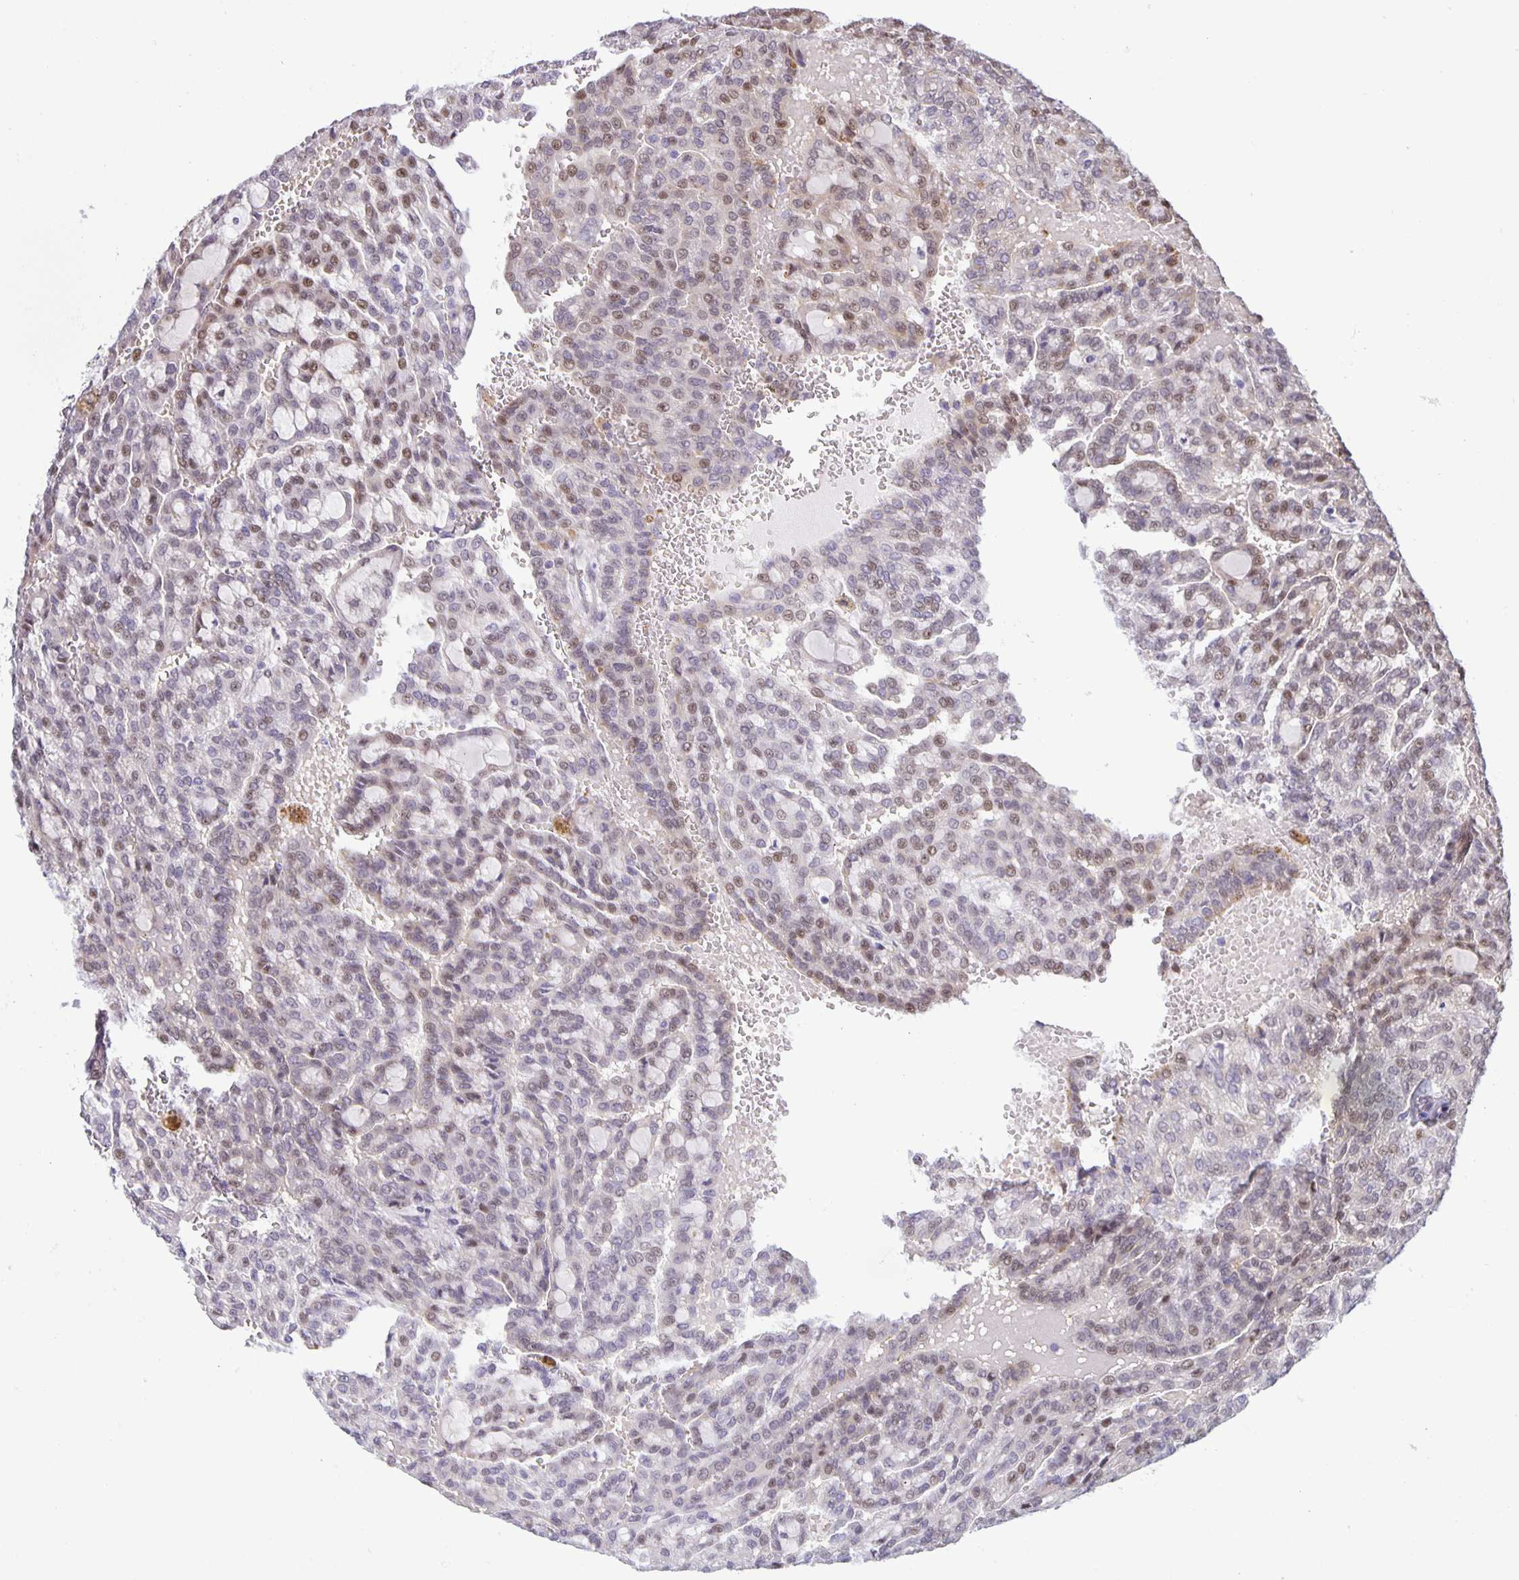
{"staining": {"intensity": "moderate", "quantity": "<25%", "location": "nuclear"}, "tissue": "renal cancer", "cell_type": "Tumor cells", "image_type": "cancer", "snomed": [{"axis": "morphology", "description": "Adenocarcinoma, NOS"}, {"axis": "topography", "description": "Kidney"}], "caption": "About <25% of tumor cells in human renal adenocarcinoma demonstrate moderate nuclear protein positivity as visualized by brown immunohistochemical staining.", "gene": "MAPK12", "patient": {"sex": "male", "age": 63}}